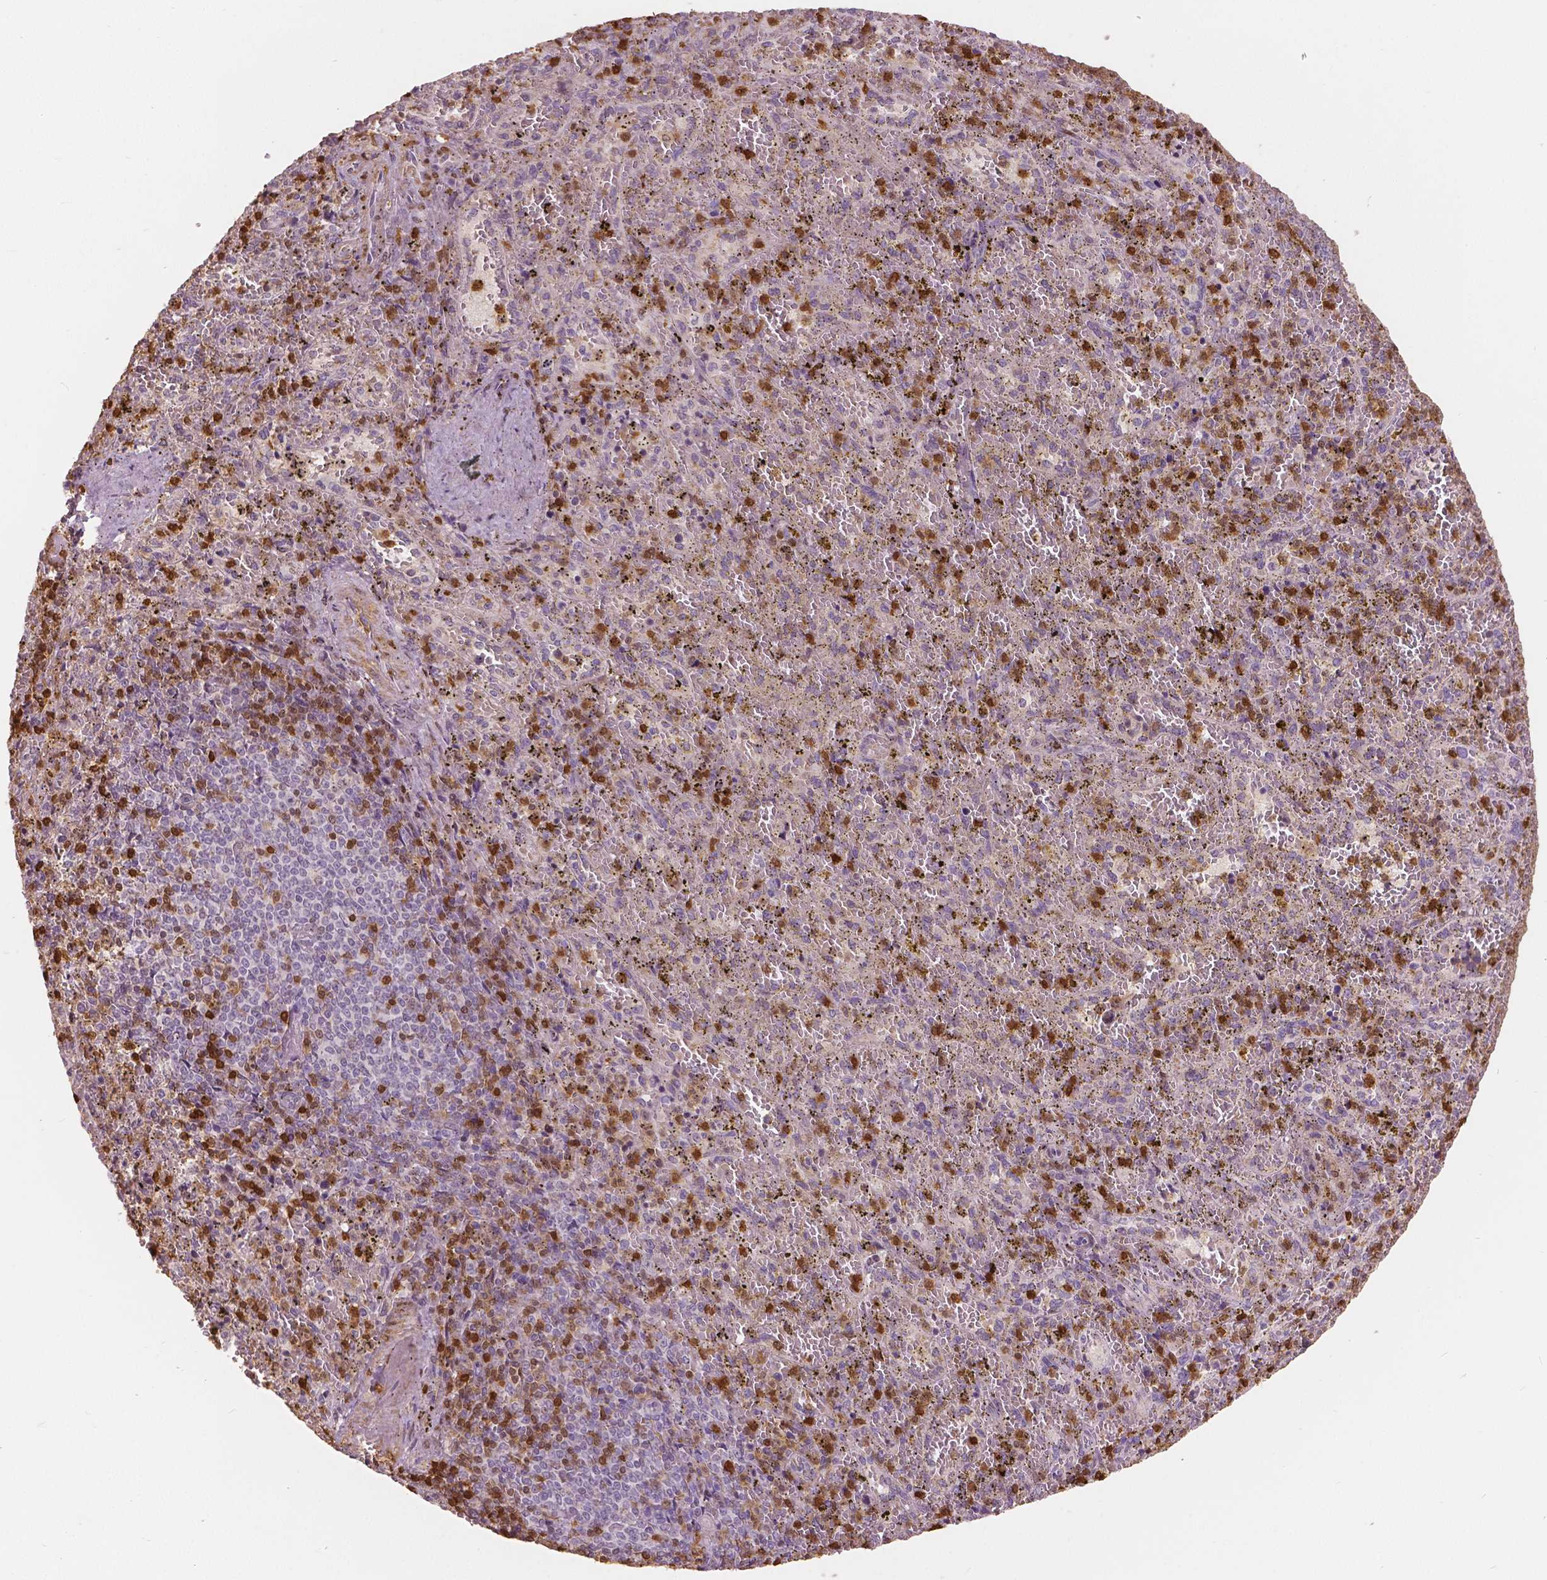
{"staining": {"intensity": "moderate", "quantity": "25%-75%", "location": "cytoplasmic/membranous"}, "tissue": "spleen", "cell_type": "Cells in red pulp", "image_type": "normal", "snomed": [{"axis": "morphology", "description": "Normal tissue, NOS"}, {"axis": "topography", "description": "Spleen"}], "caption": "Immunohistochemical staining of benign spleen shows 25%-75% levels of moderate cytoplasmic/membranous protein positivity in about 25%-75% of cells in red pulp. (DAB (3,3'-diaminobenzidine) IHC with brightfield microscopy, high magnification).", "gene": "S100A4", "patient": {"sex": "female", "age": 50}}